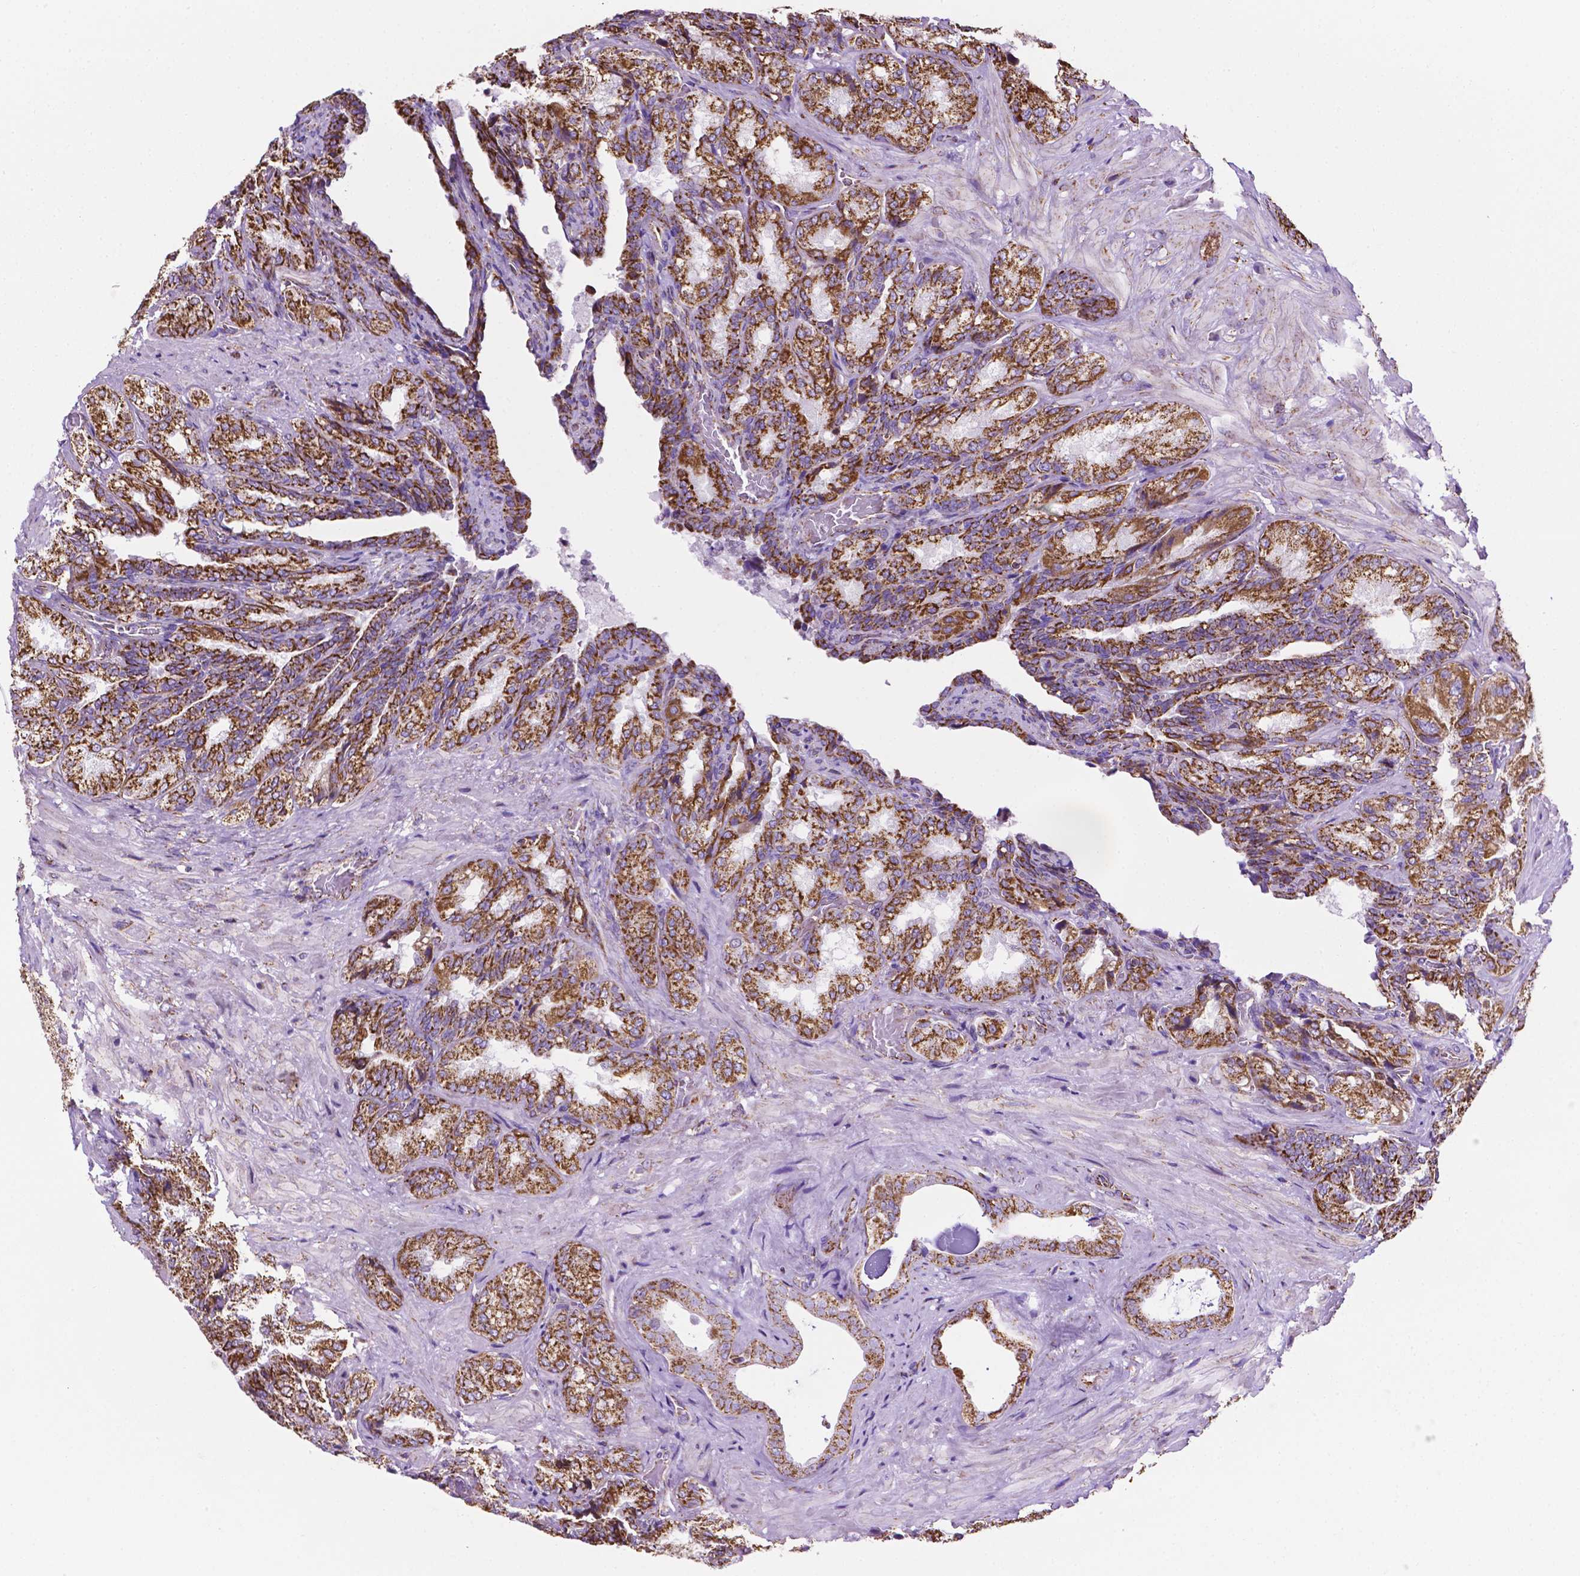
{"staining": {"intensity": "strong", "quantity": ">75%", "location": "cytoplasmic/membranous"}, "tissue": "seminal vesicle", "cell_type": "Glandular cells", "image_type": "normal", "snomed": [{"axis": "morphology", "description": "Normal tissue, NOS"}, {"axis": "topography", "description": "Seminal veicle"}], "caption": "This histopathology image exhibits immunohistochemistry staining of benign seminal vesicle, with high strong cytoplasmic/membranous expression in about >75% of glandular cells.", "gene": "RMDN3", "patient": {"sex": "male", "age": 68}}